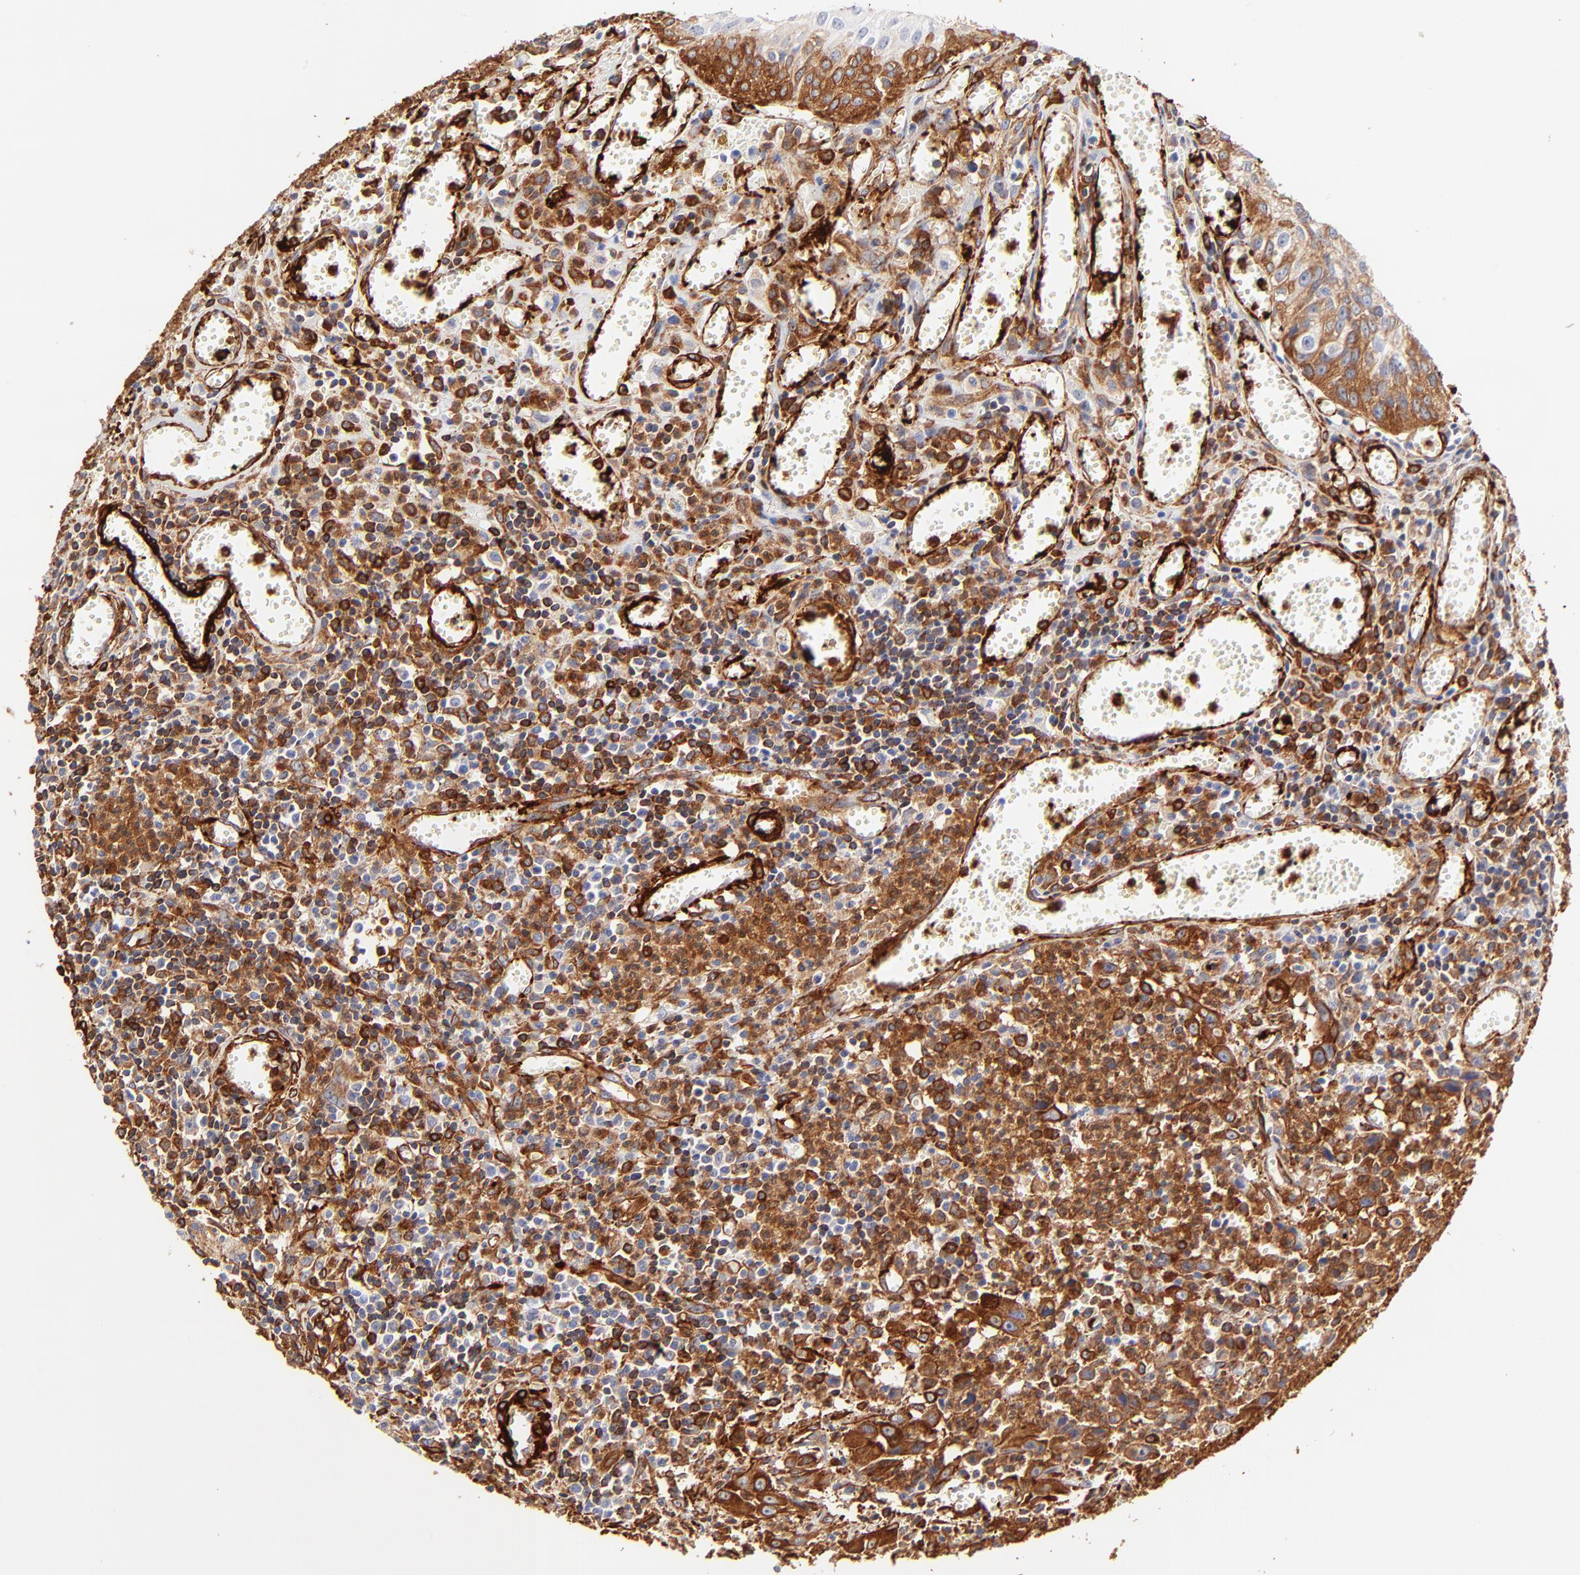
{"staining": {"intensity": "strong", "quantity": ">75%", "location": "cytoplasmic/membranous"}, "tissue": "urothelial cancer", "cell_type": "Tumor cells", "image_type": "cancer", "snomed": [{"axis": "morphology", "description": "Urothelial carcinoma, High grade"}, {"axis": "topography", "description": "Urinary bladder"}], "caption": "Strong cytoplasmic/membranous positivity for a protein is seen in approximately >75% of tumor cells of urothelial cancer using IHC.", "gene": "FLNA", "patient": {"sex": "male", "age": 66}}